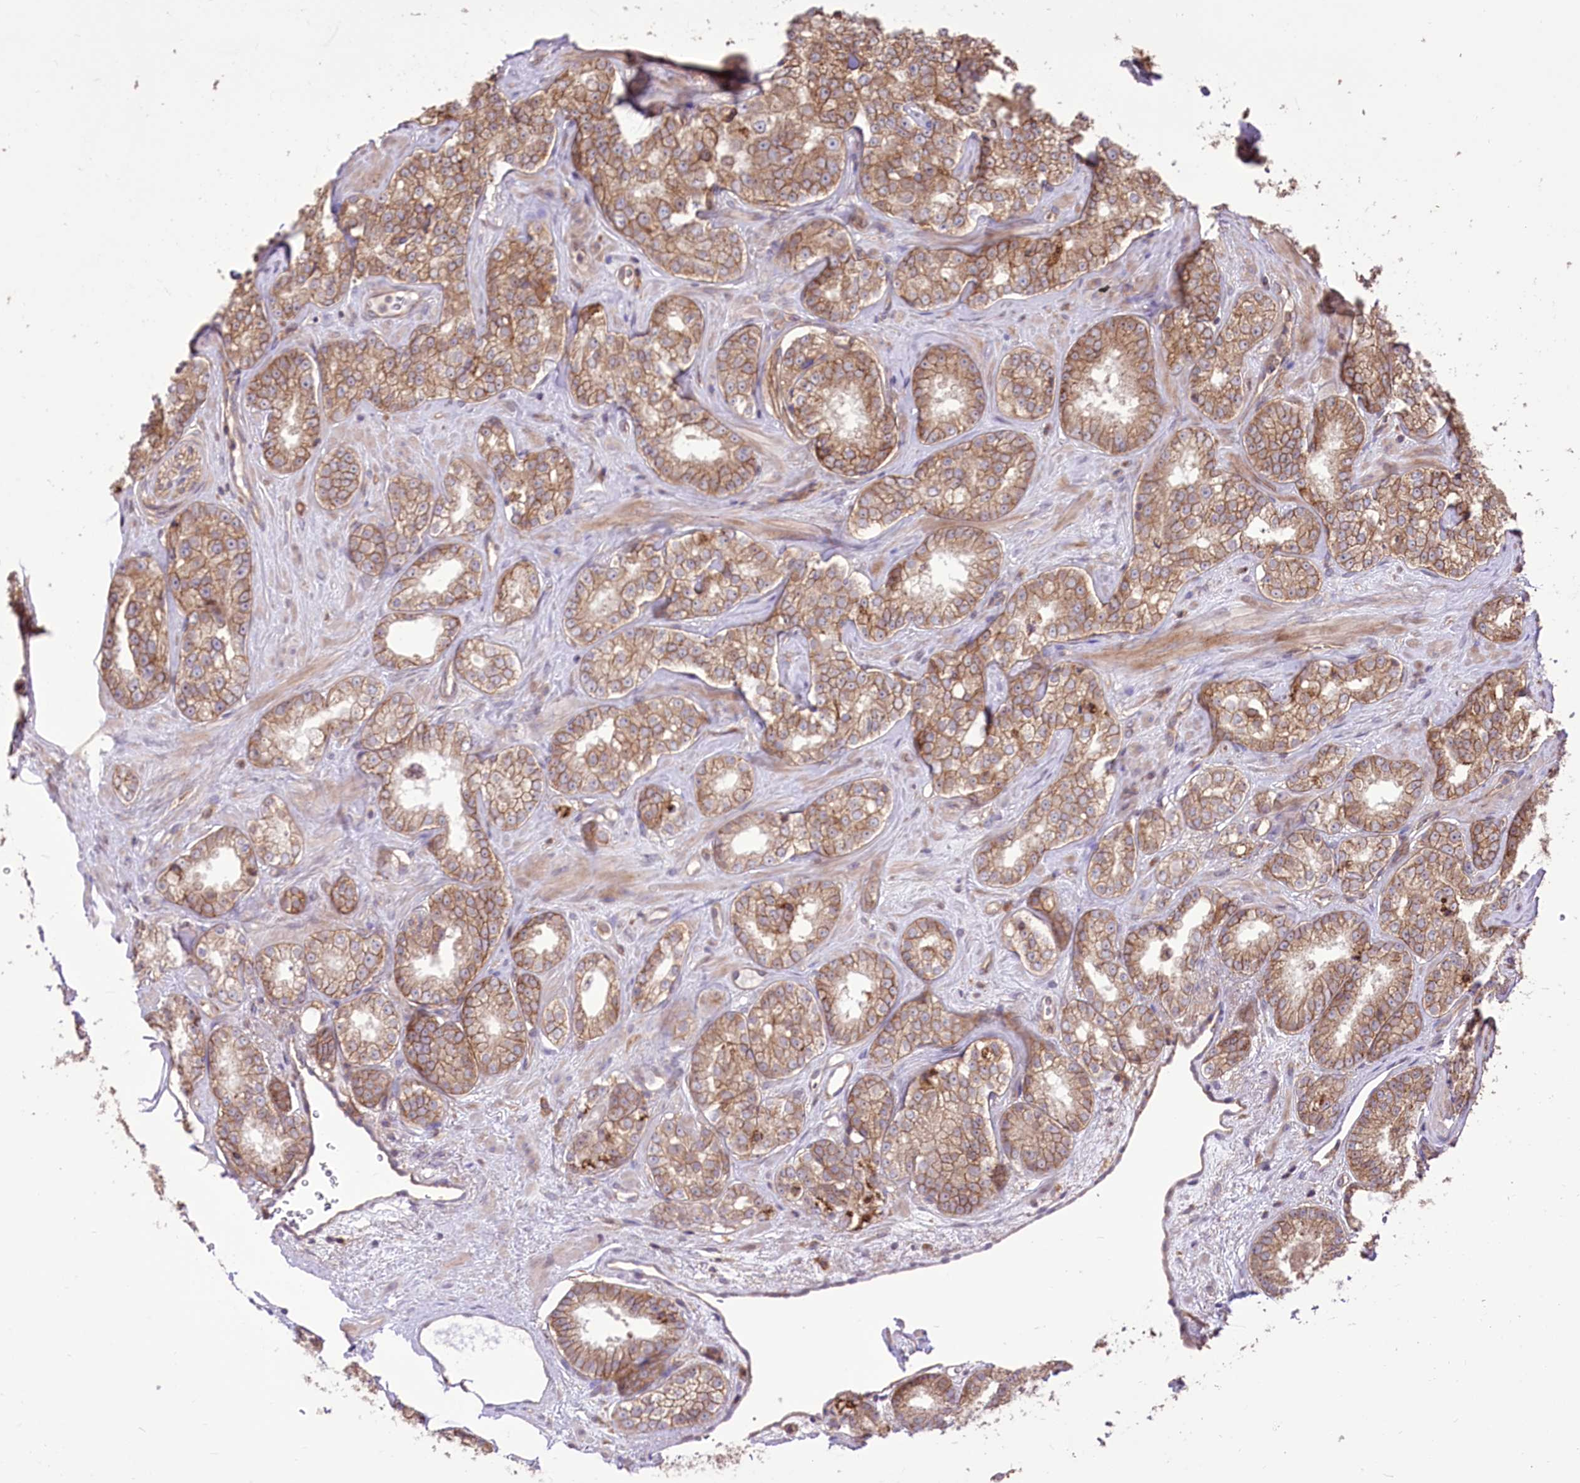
{"staining": {"intensity": "moderate", "quantity": ">75%", "location": "cytoplasmic/membranous"}, "tissue": "prostate cancer", "cell_type": "Tumor cells", "image_type": "cancer", "snomed": [{"axis": "morphology", "description": "Normal tissue, NOS"}, {"axis": "morphology", "description": "Adenocarcinoma, High grade"}, {"axis": "topography", "description": "Prostate"}], "caption": "There is medium levels of moderate cytoplasmic/membranous expression in tumor cells of prostate cancer, as demonstrated by immunohistochemical staining (brown color).", "gene": "XYLB", "patient": {"sex": "male", "age": 83}}